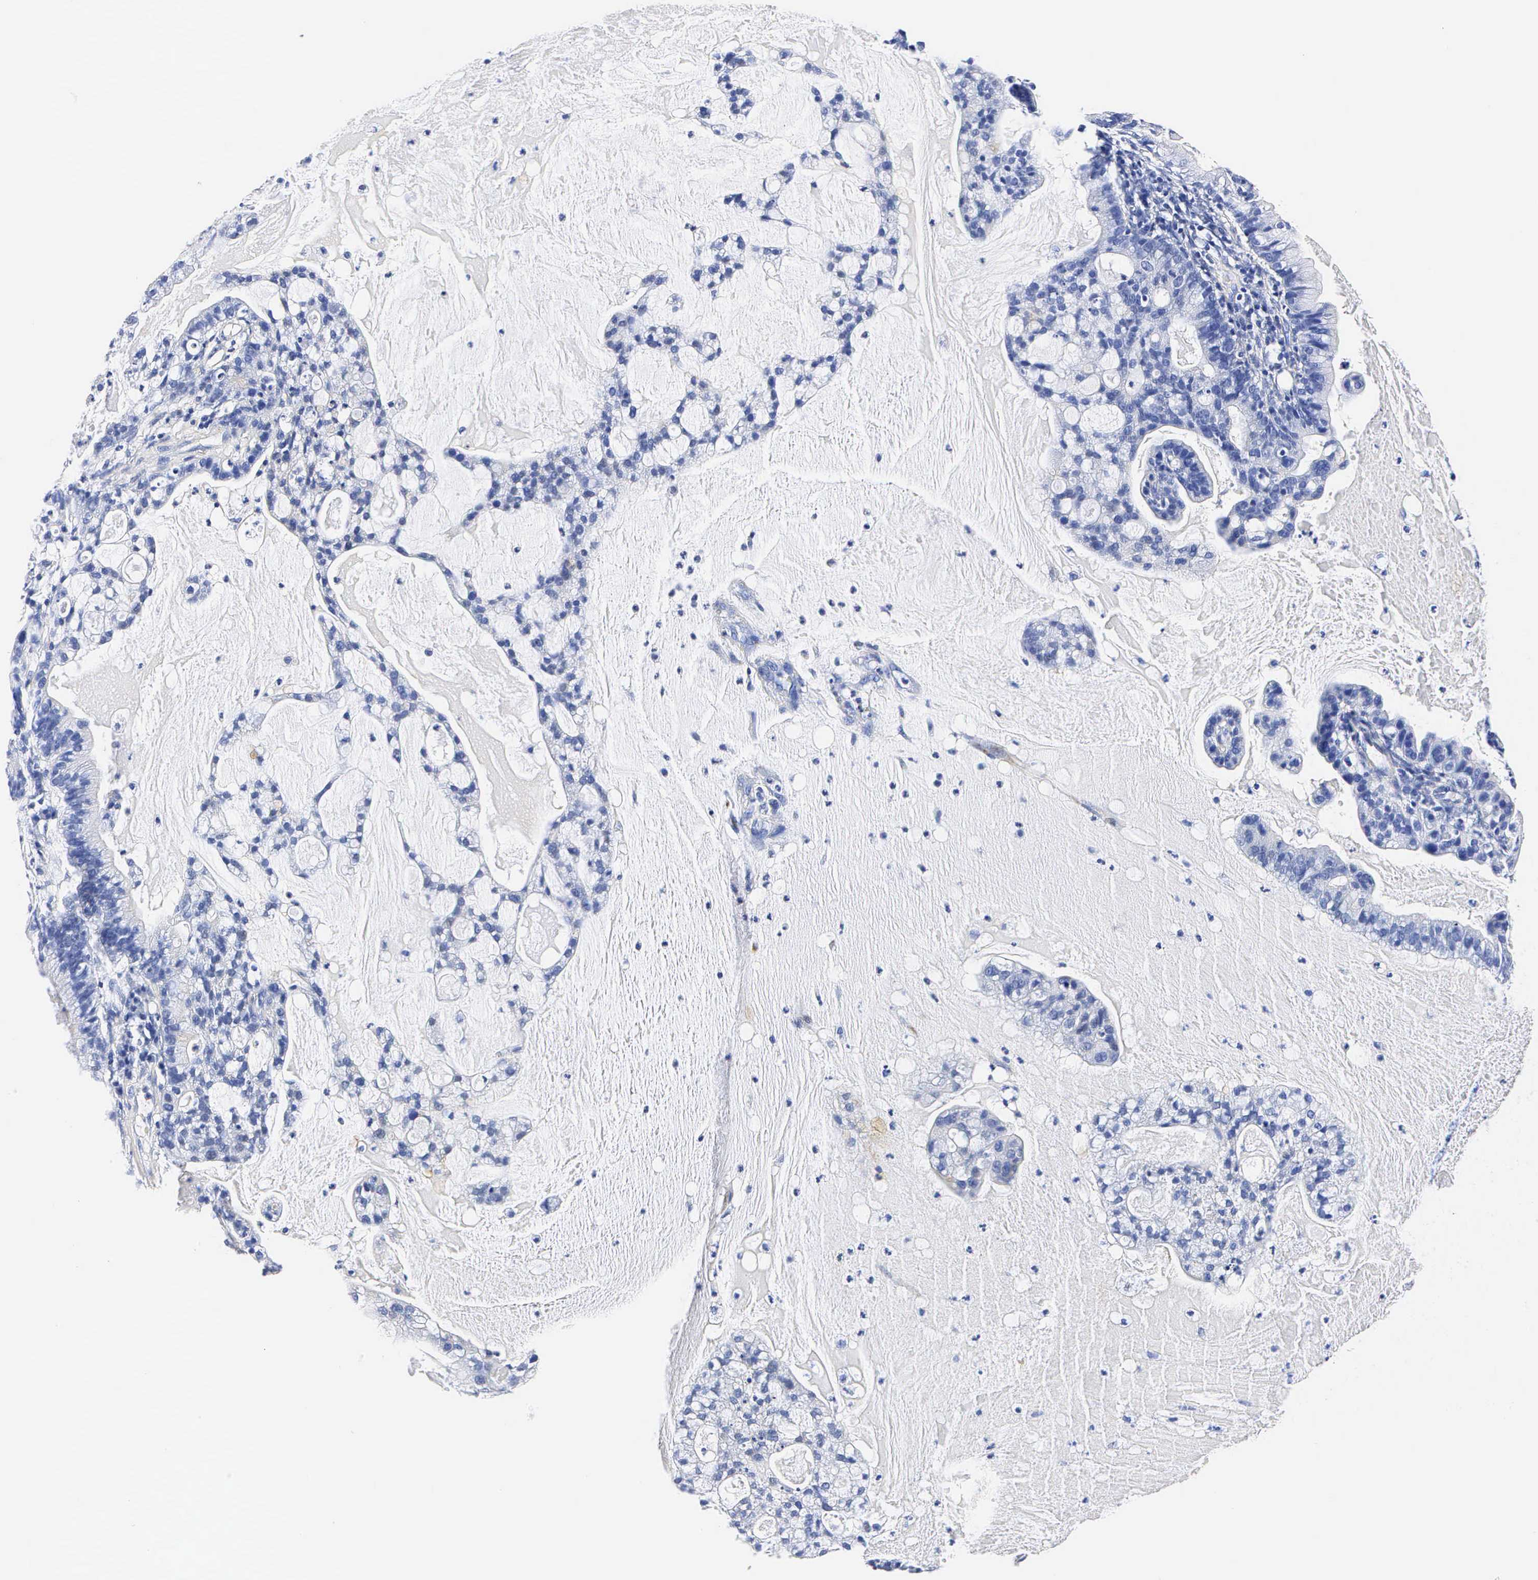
{"staining": {"intensity": "negative", "quantity": "none", "location": "none"}, "tissue": "cervical cancer", "cell_type": "Tumor cells", "image_type": "cancer", "snomed": [{"axis": "morphology", "description": "Adenocarcinoma, NOS"}, {"axis": "topography", "description": "Cervix"}], "caption": "DAB immunohistochemical staining of adenocarcinoma (cervical) displays no significant staining in tumor cells.", "gene": "ENO2", "patient": {"sex": "female", "age": 41}}